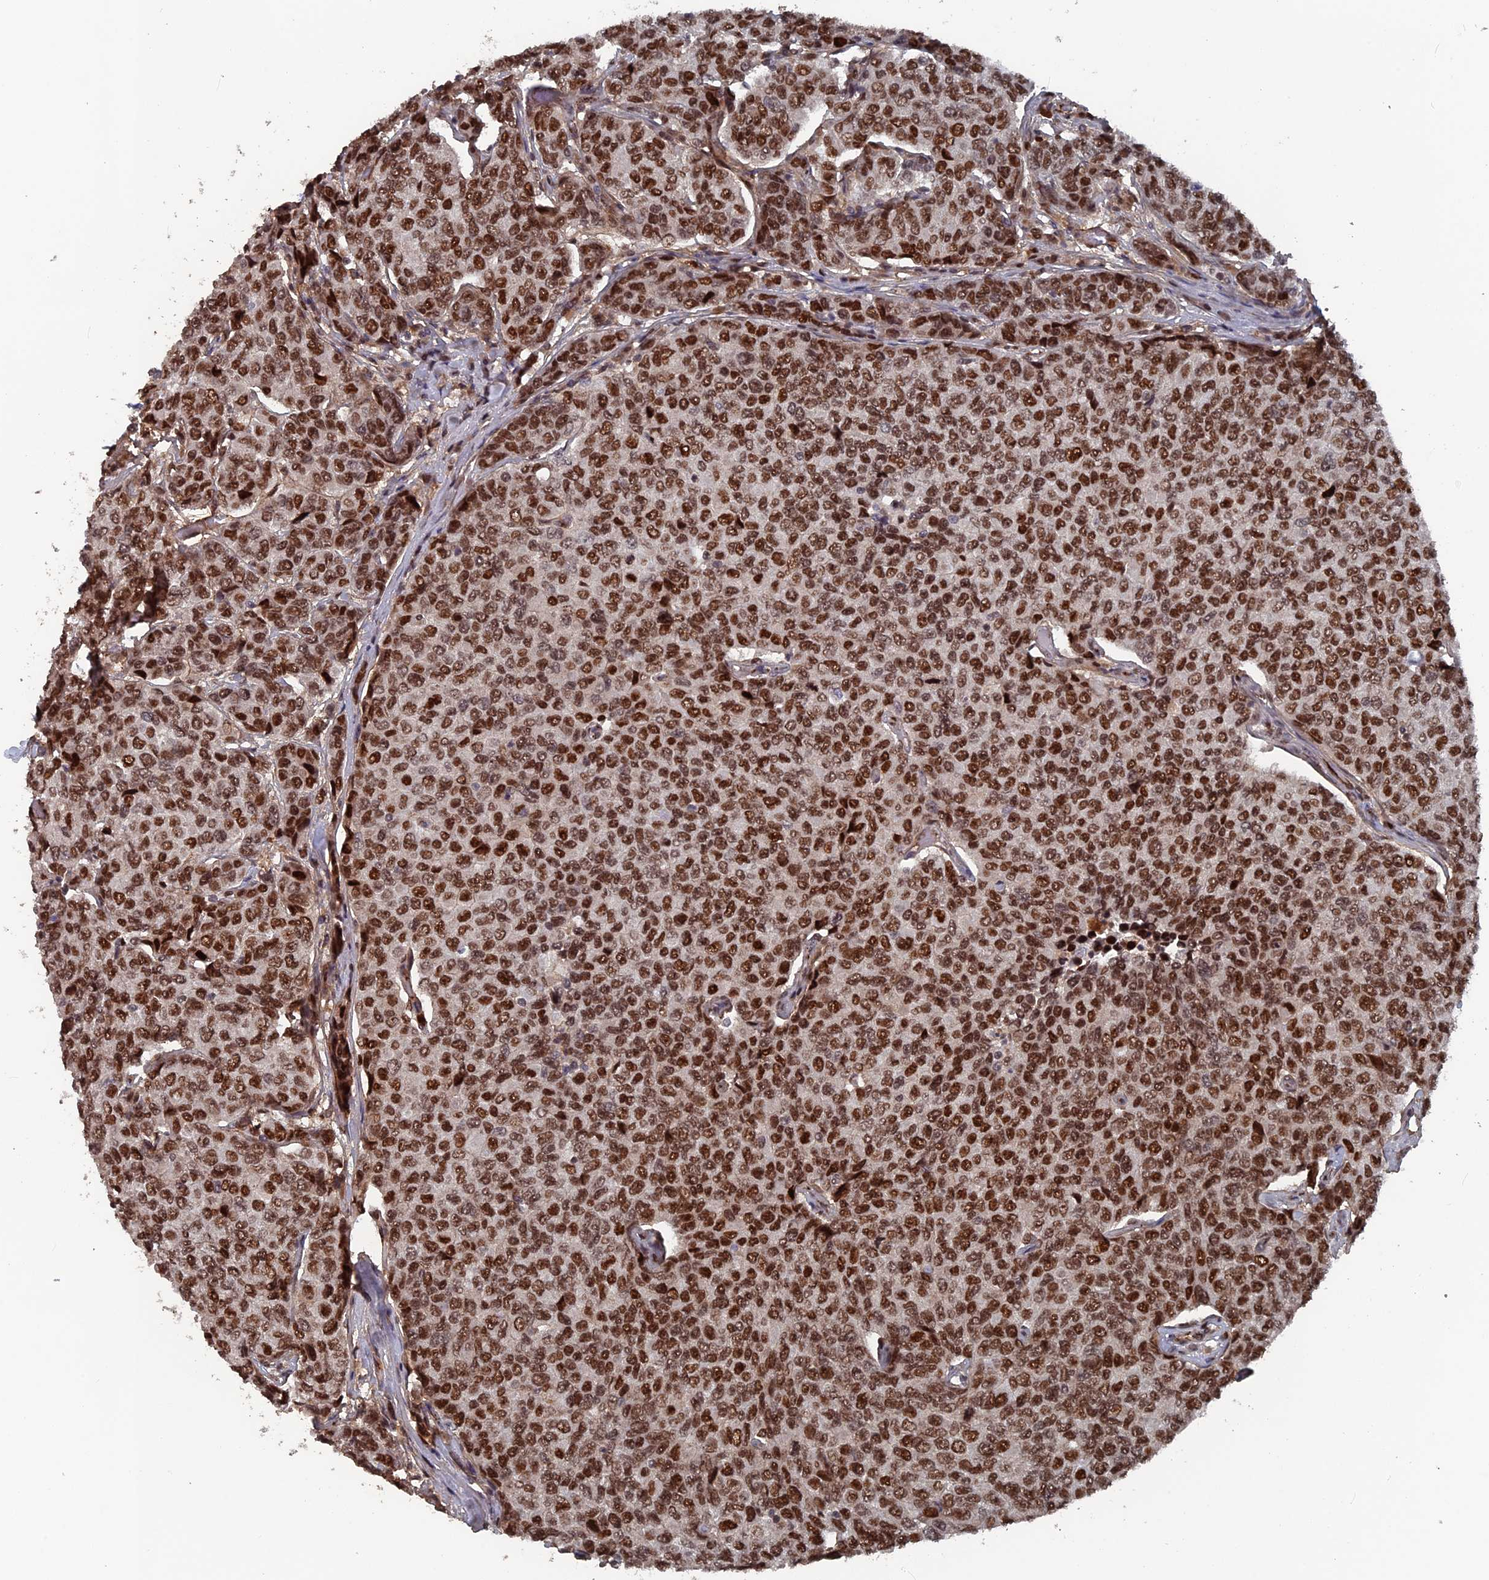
{"staining": {"intensity": "strong", "quantity": ">75%", "location": "nuclear"}, "tissue": "breast cancer", "cell_type": "Tumor cells", "image_type": "cancer", "snomed": [{"axis": "morphology", "description": "Duct carcinoma"}, {"axis": "topography", "description": "Breast"}], "caption": "Protein expression analysis of human breast cancer reveals strong nuclear positivity in approximately >75% of tumor cells. The staining is performed using DAB (3,3'-diaminobenzidine) brown chromogen to label protein expression. The nuclei are counter-stained blue using hematoxylin.", "gene": "SH3D21", "patient": {"sex": "female", "age": 55}}